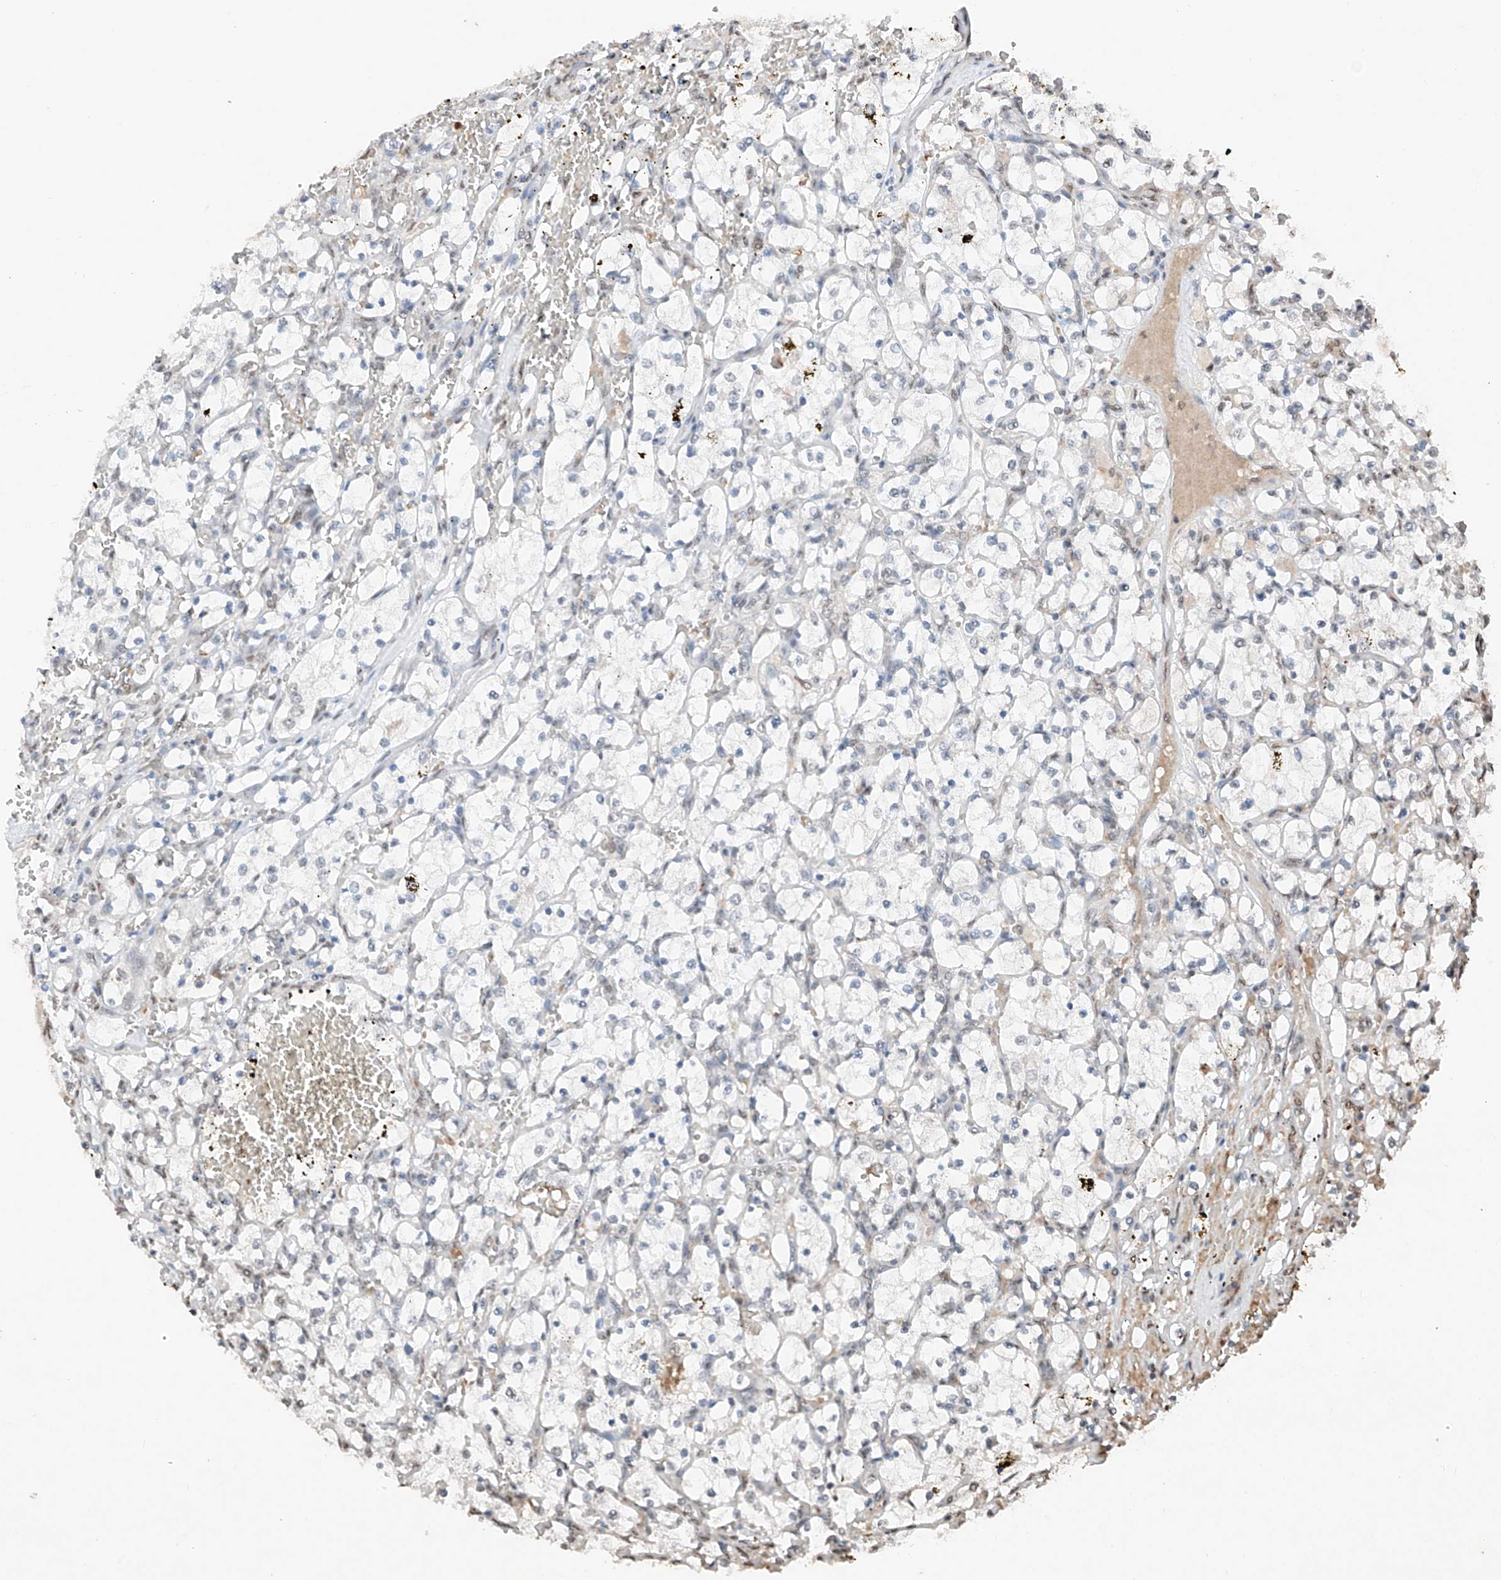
{"staining": {"intensity": "negative", "quantity": "none", "location": "none"}, "tissue": "renal cancer", "cell_type": "Tumor cells", "image_type": "cancer", "snomed": [{"axis": "morphology", "description": "Adenocarcinoma, NOS"}, {"axis": "topography", "description": "Kidney"}], "caption": "An immunohistochemistry histopathology image of renal cancer (adenocarcinoma) is shown. There is no staining in tumor cells of renal cancer (adenocarcinoma). (Immunohistochemistry, brightfield microscopy, high magnification).", "gene": "TBX4", "patient": {"sex": "female", "age": 69}}